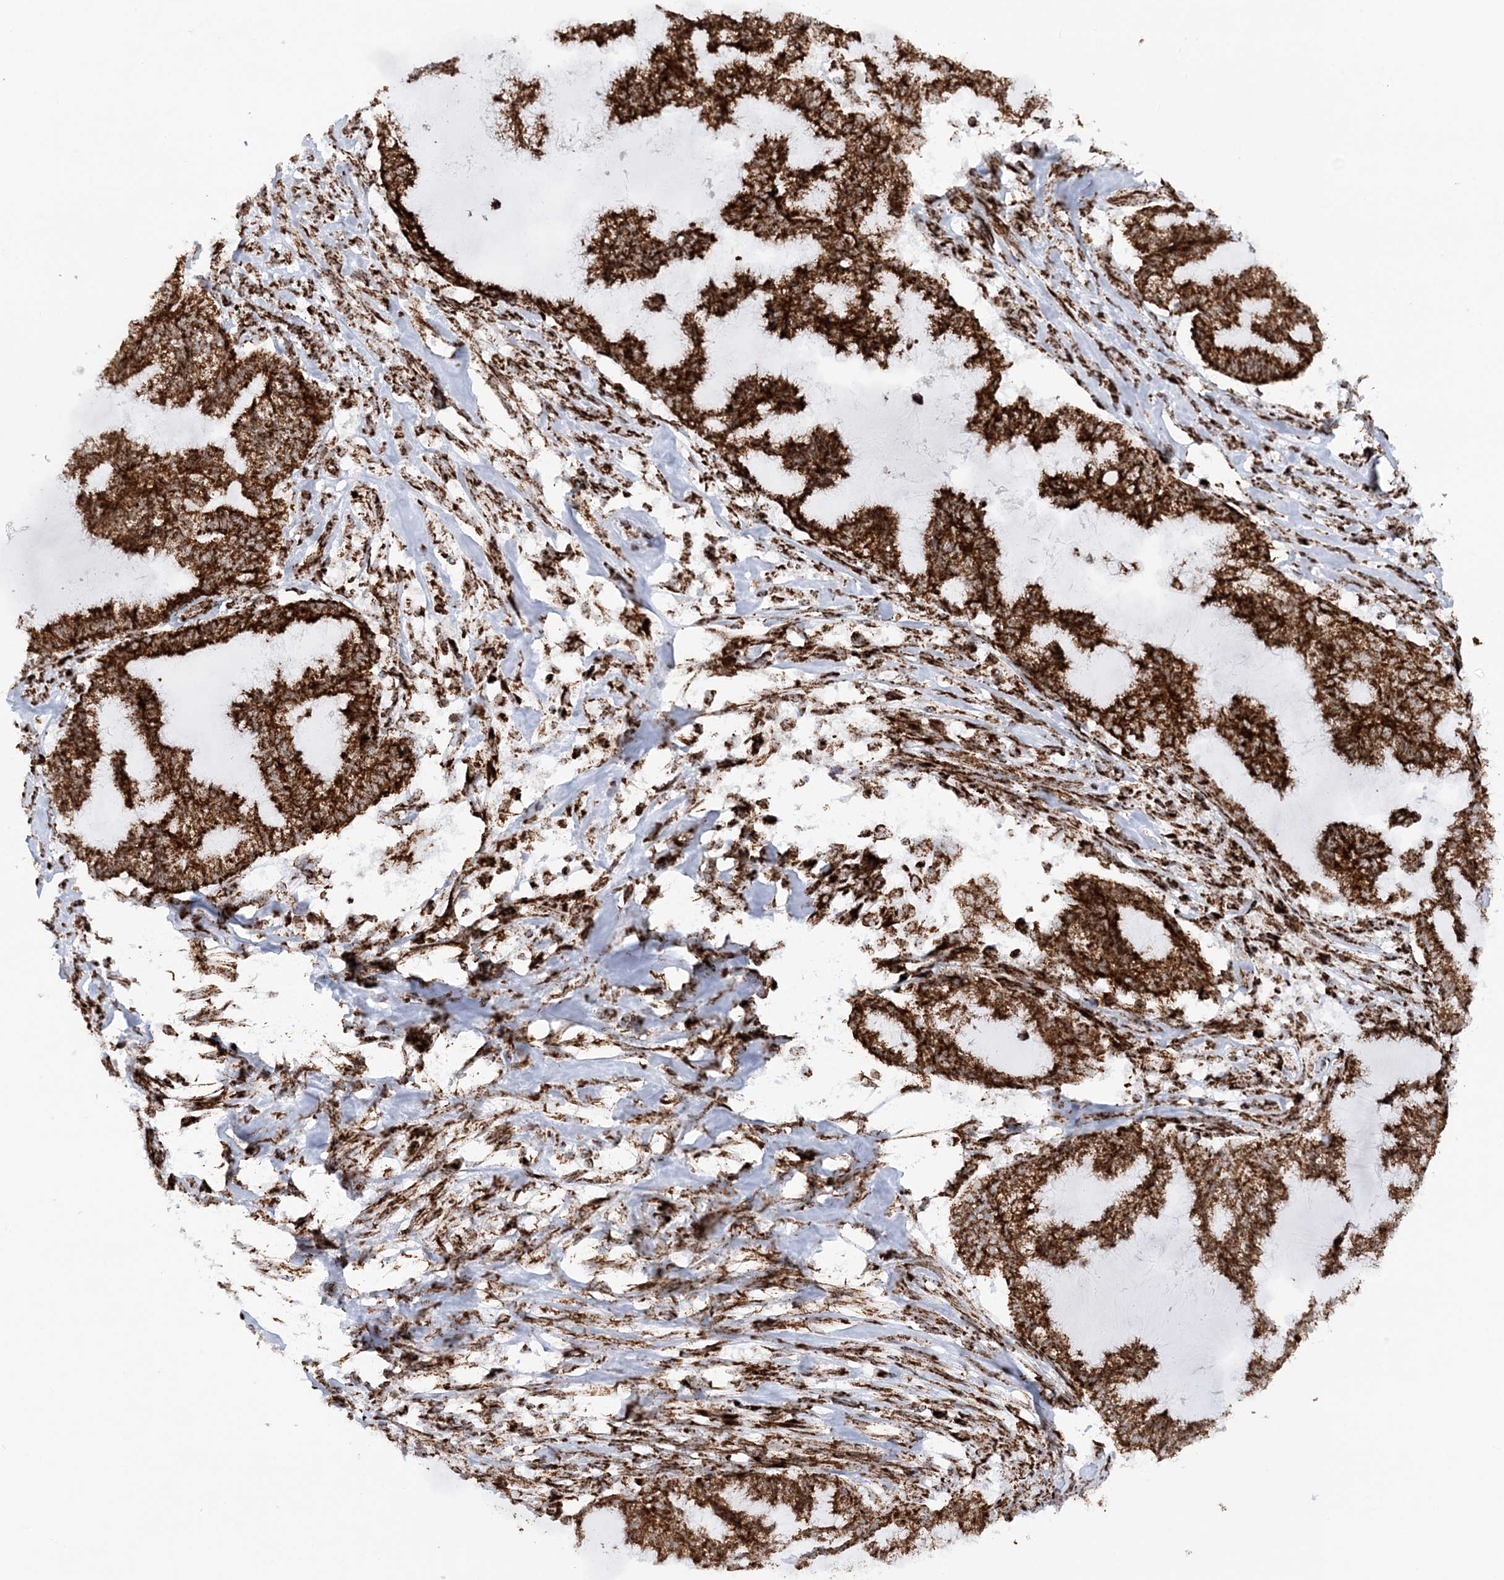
{"staining": {"intensity": "strong", "quantity": ">75%", "location": "cytoplasmic/membranous"}, "tissue": "endometrial cancer", "cell_type": "Tumor cells", "image_type": "cancer", "snomed": [{"axis": "morphology", "description": "Adenocarcinoma, NOS"}, {"axis": "topography", "description": "Endometrium"}], "caption": "This histopathology image displays IHC staining of endometrial cancer, with high strong cytoplasmic/membranous positivity in about >75% of tumor cells.", "gene": "CRY2", "patient": {"sex": "female", "age": 86}}